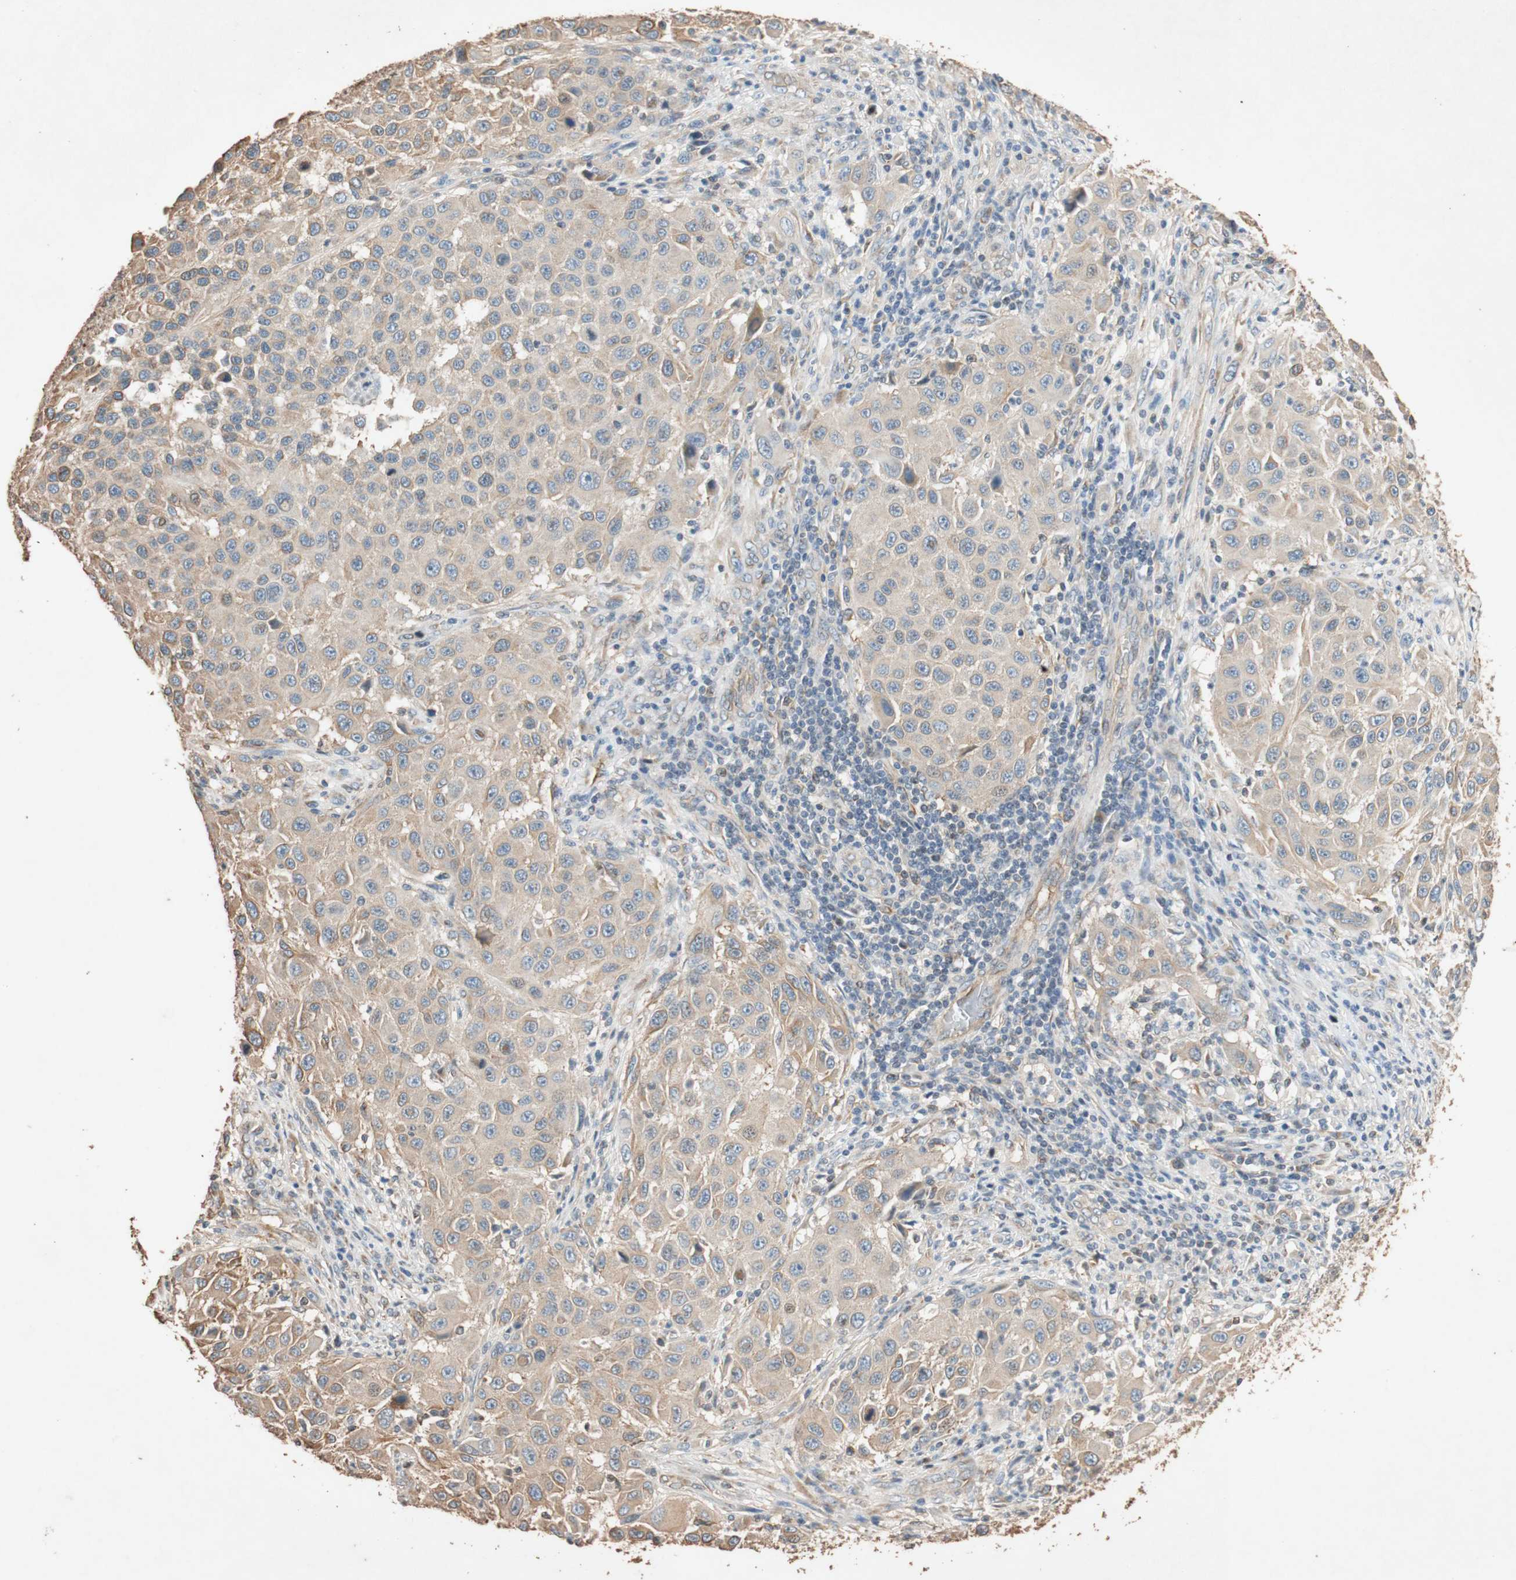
{"staining": {"intensity": "weak", "quantity": "25%-75%", "location": "cytoplasmic/membranous"}, "tissue": "melanoma", "cell_type": "Tumor cells", "image_type": "cancer", "snomed": [{"axis": "morphology", "description": "Malignant melanoma, Metastatic site"}, {"axis": "topography", "description": "Lymph node"}], "caption": "A micrograph showing weak cytoplasmic/membranous expression in about 25%-75% of tumor cells in malignant melanoma (metastatic site), as visualized by brown immunohistochemical staining.", "gene": "TUBB", "patient": {"sex": "male", "age": 61}}